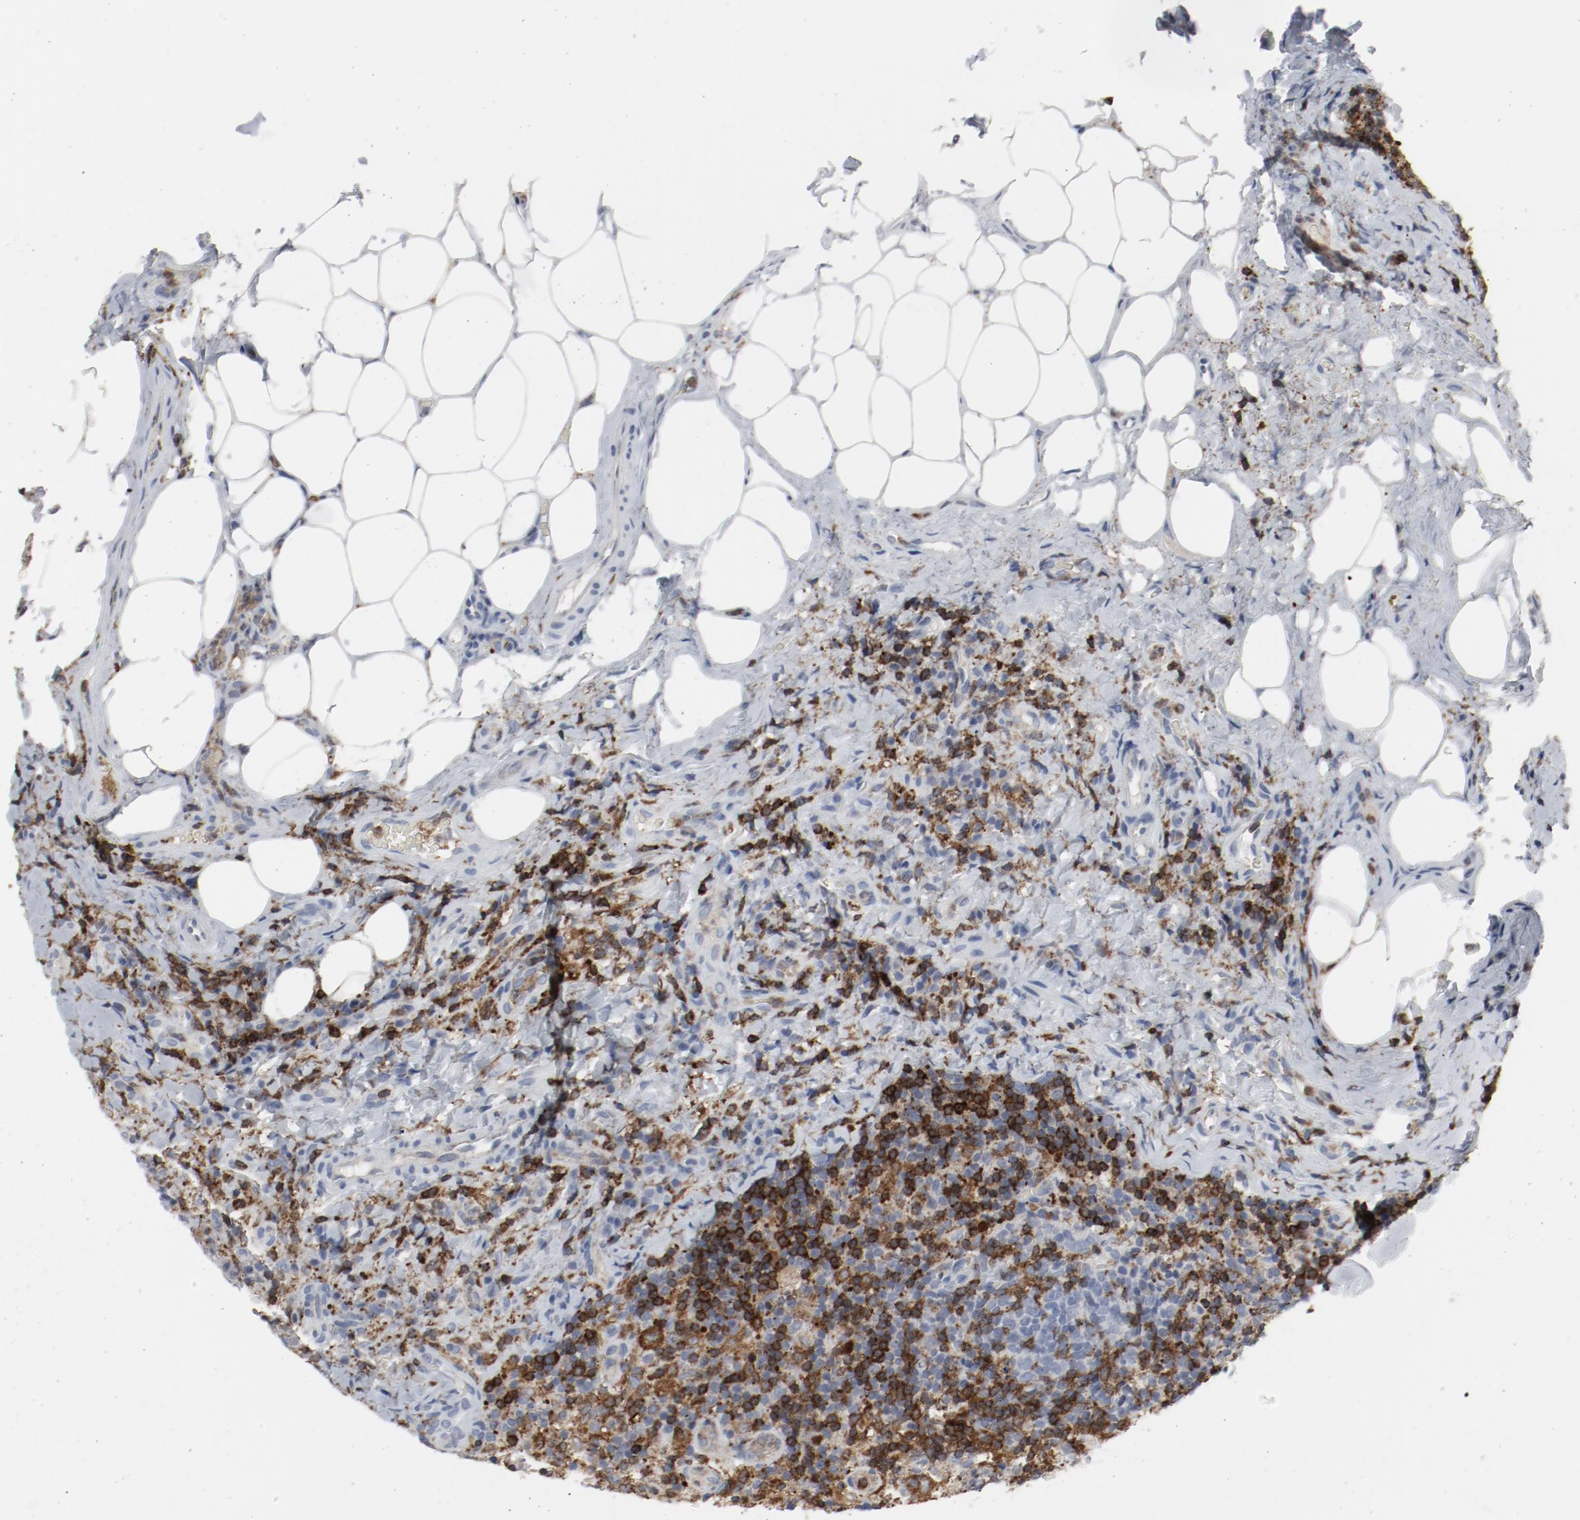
{"staining": {"intensity": "strong", "quantity": "25%-75%", "location": "cytoplasmic/membranous"}, "tissue": "lymph node", "cell_type": "Germinal center cells", "image_type": "normal", "snomed": [{"axis": "morphology", "description": "Normal tissue, NOS"}, {"axis": "morphology", "description": "Inflammation, NOS"}, {"axis": "topography", "description": "Lymph node"}], "caption": "Brown immunohistochemical staining in normal lymph node demonstrates strong cytoplasmic/membranous expression in about 25%-75% of germinal center cells. (DAB IHC, brown staining for protein, blue staining for nuclei).", "gene": "LCP2", "patient": {"sex": "male", "age": 46}}